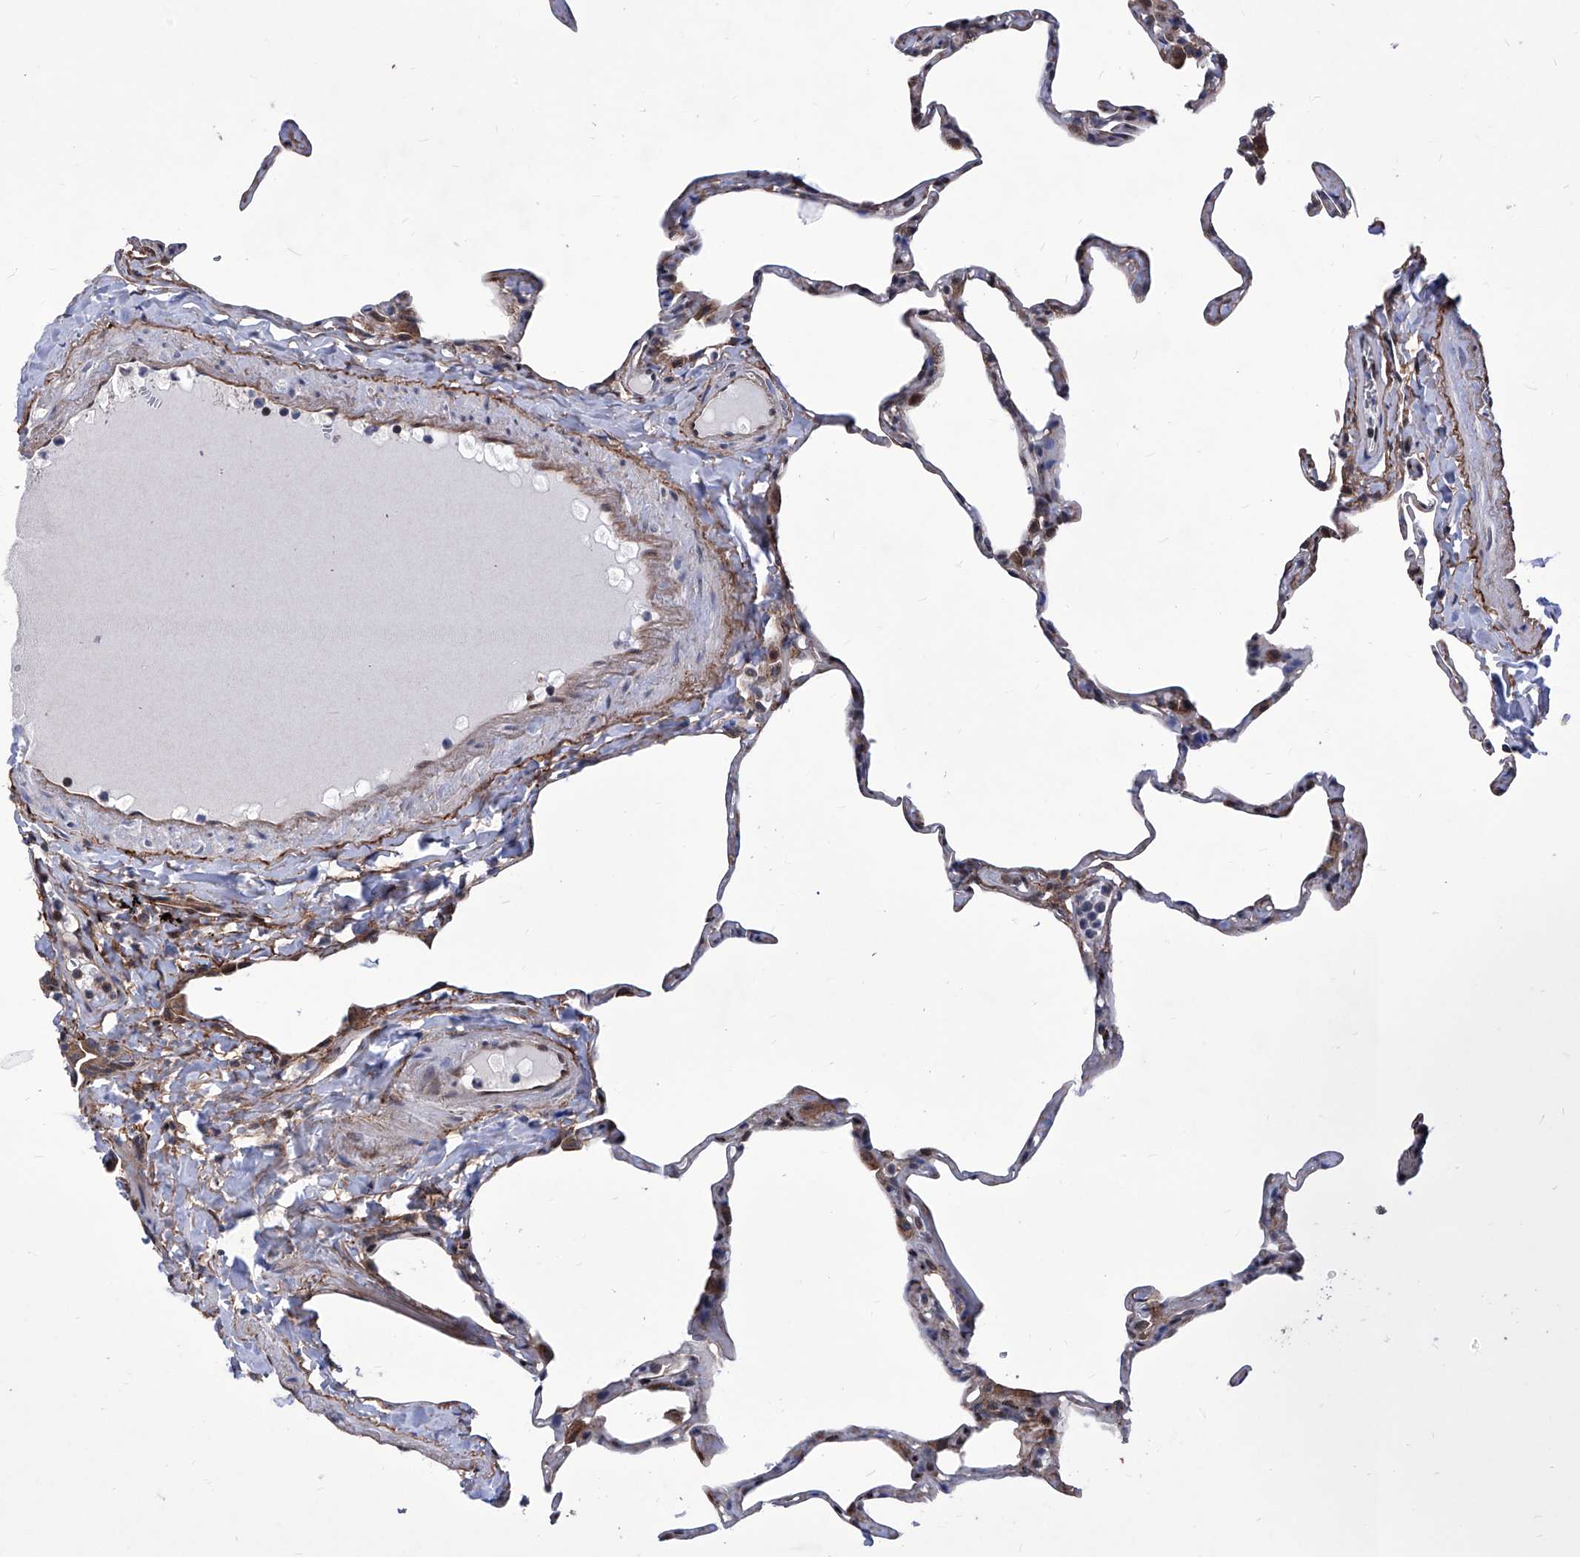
{"staining": {"intensity": "weak", "quantity": "<25%", "location": "cytoplasmic/membranous"}, "tissue": "lung", "cell_type": "Alveolar cells", "image_type": "normal", "snomed": [{"axis": "morphology", "description": "Normal tissue, NOS"}, {"axis": "topography", "description": "Lung"}], "caption": "The micrograph displays no significant expression in alveolar cells of lung. (Stains: DAB (3,3'-diaminobenzidine) immunohistochemistry with hematoxylin counter stain, Microscopy: brightfield microscopy at high magnification).", "gene": "KTI12", "patient": {"sex": "male", "age": 65}}